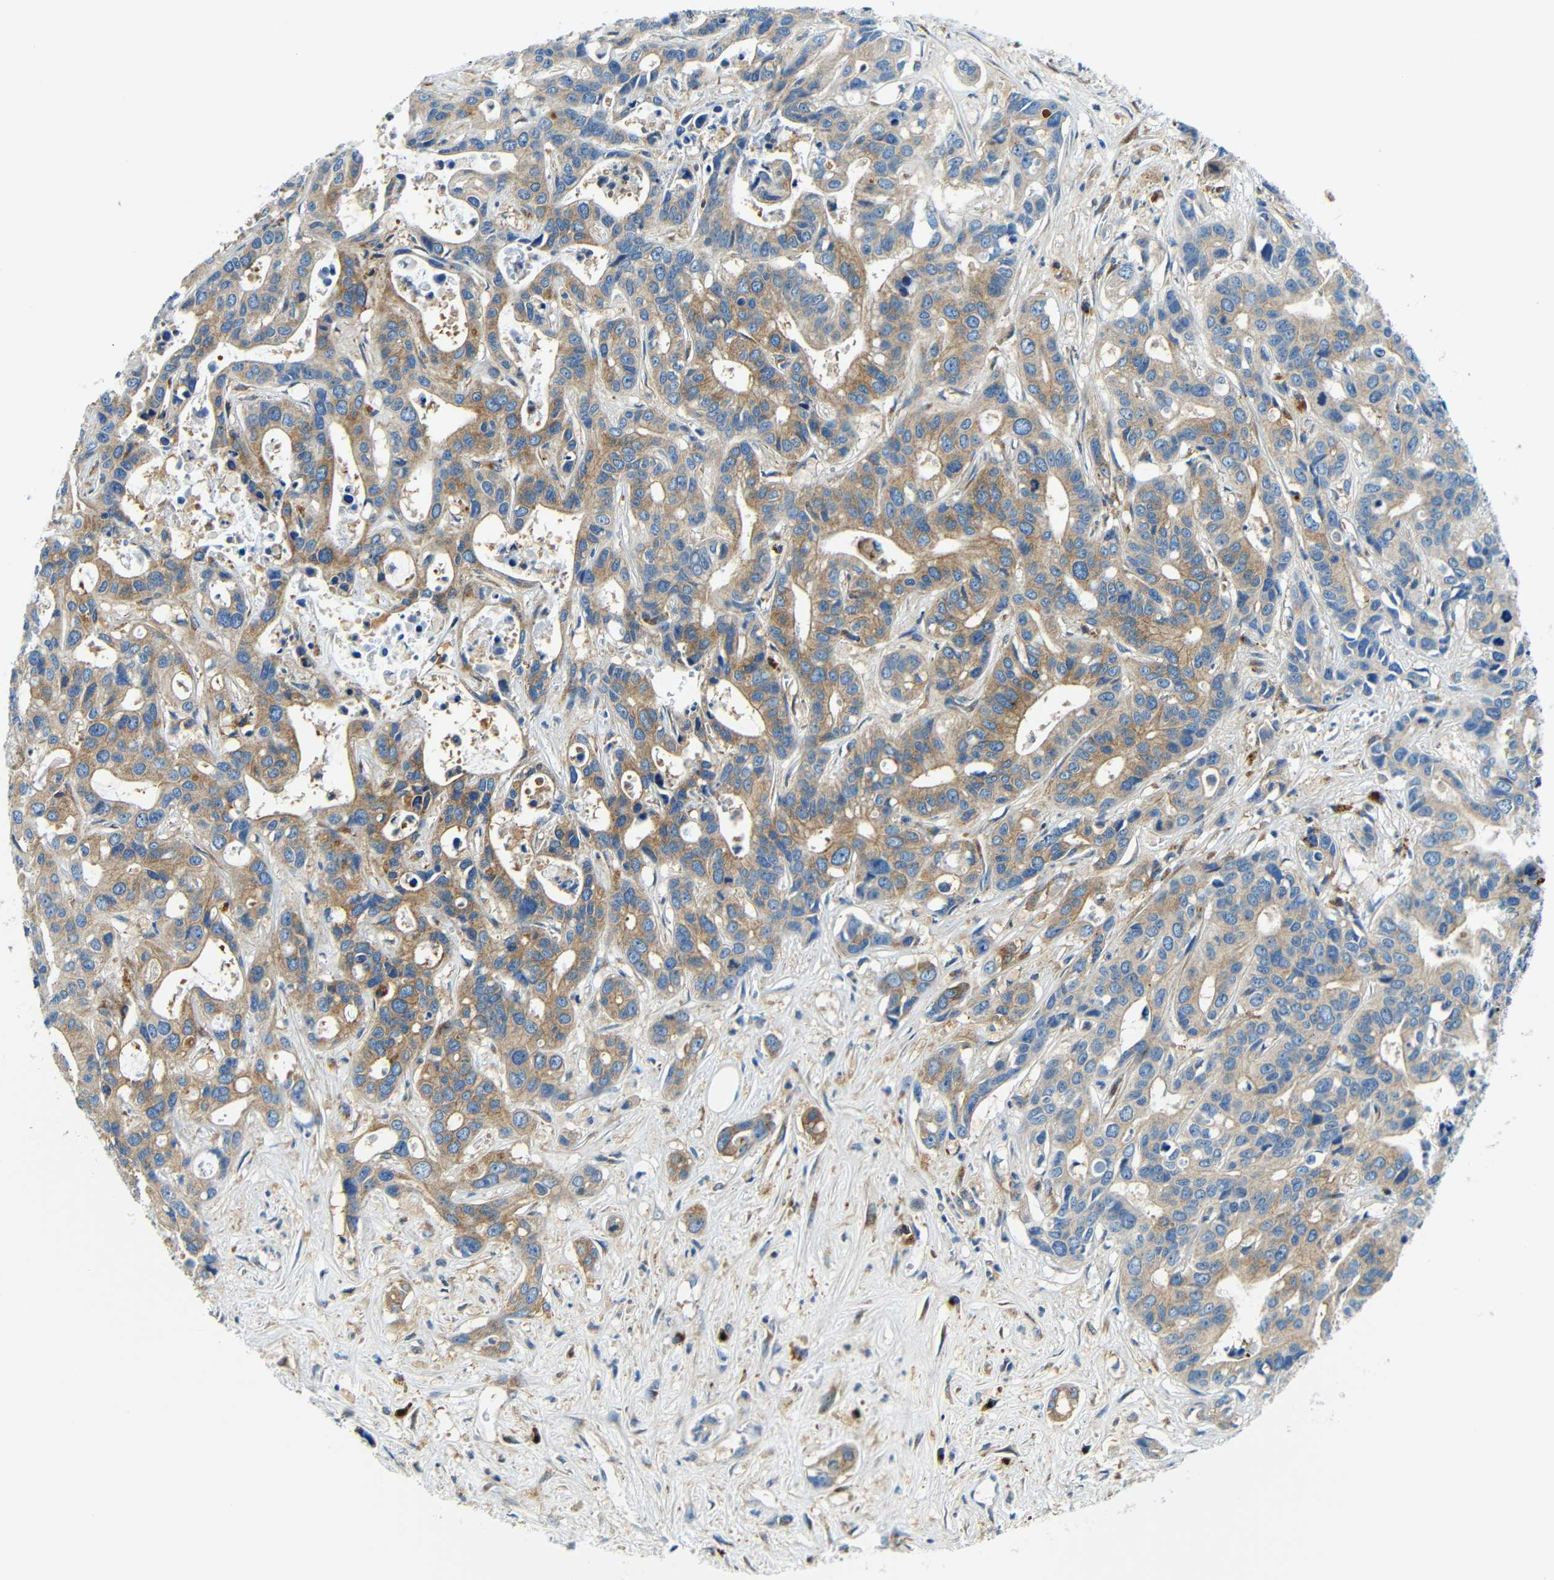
{"staining": {"intensity": "moderate", "quantity": ">75%", "location": "cytoplasmic/membranous"}, "tissue": "liver cancer", "cell_type": "Tumor cells", "image_type": "cancer", "snomed": [{"axis": "morphology", "description": "Cholangiocarcinoma"}, {"axis": "topography", "description": "Liver"}], "caption": "DAB immunohistochemical staining of cholangiocarcinoma (liver) exhibits moderate cytoplasmic/membranous protein expression in about >75% of tumor cells. (Brightfield microscopy of DAB IHC at high magnification).", "gene": "USO1", "patient": {"sex": "female", "age": 65}}